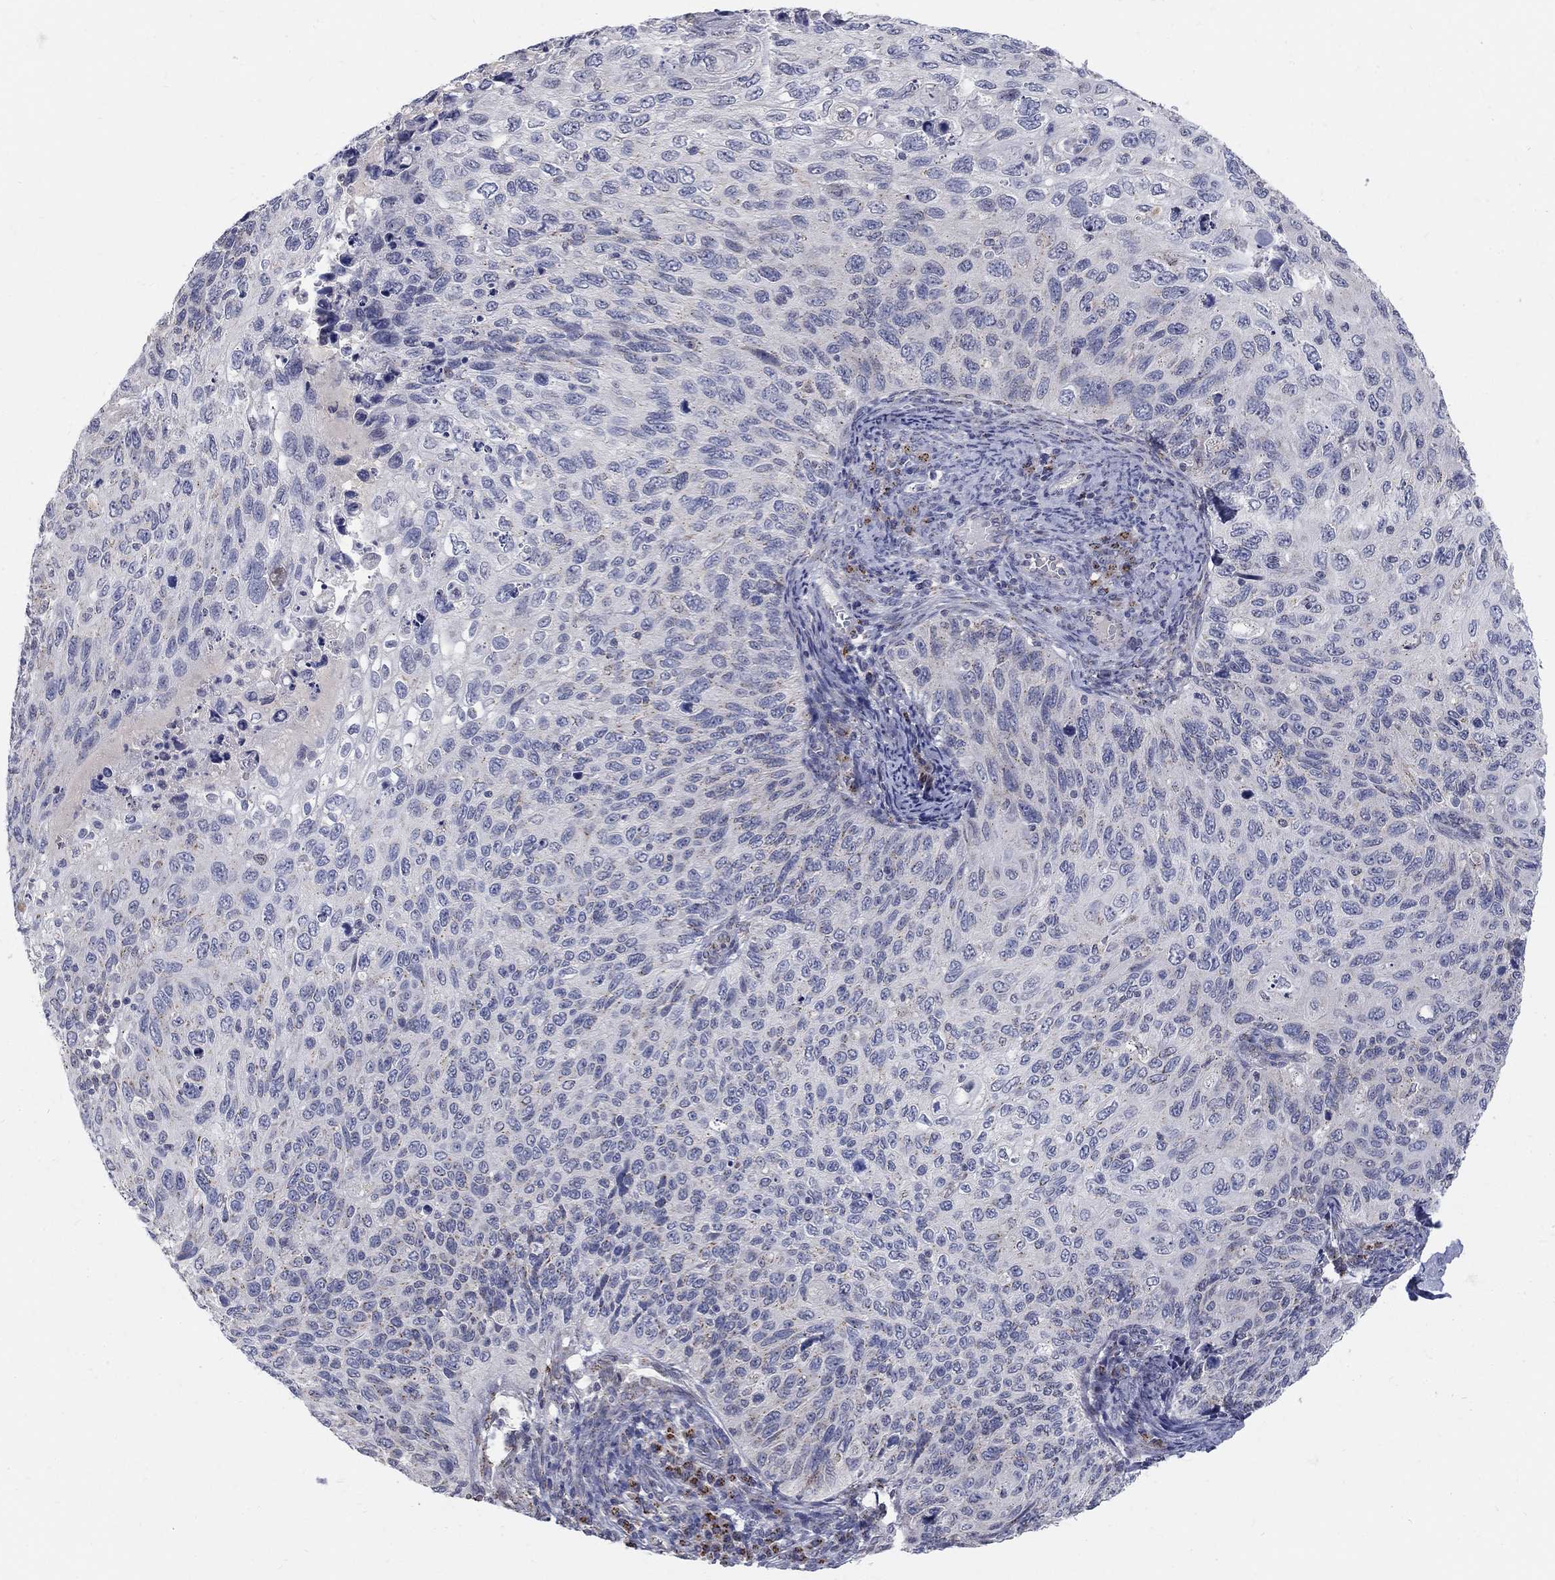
{"staining": {"intensity": "negative", "quantity": "none", "location": "none"}, "tissue": "cervical cancer", "cell_type": "Tumor cells", "image_type": "cancer", "snomed": [{"axis": "morphology", "description": "Squamous cell carcinoma, NOS"}, {"axis": "topography", "description": "Cervix"}], "caption": "Cervical cancer (squamous cell carcinoma) was stained to show a protein in brown. There is no significant staining in tumor cells.", "gene": "PANK3", "patient": {"sex": "female", "age": 70}}